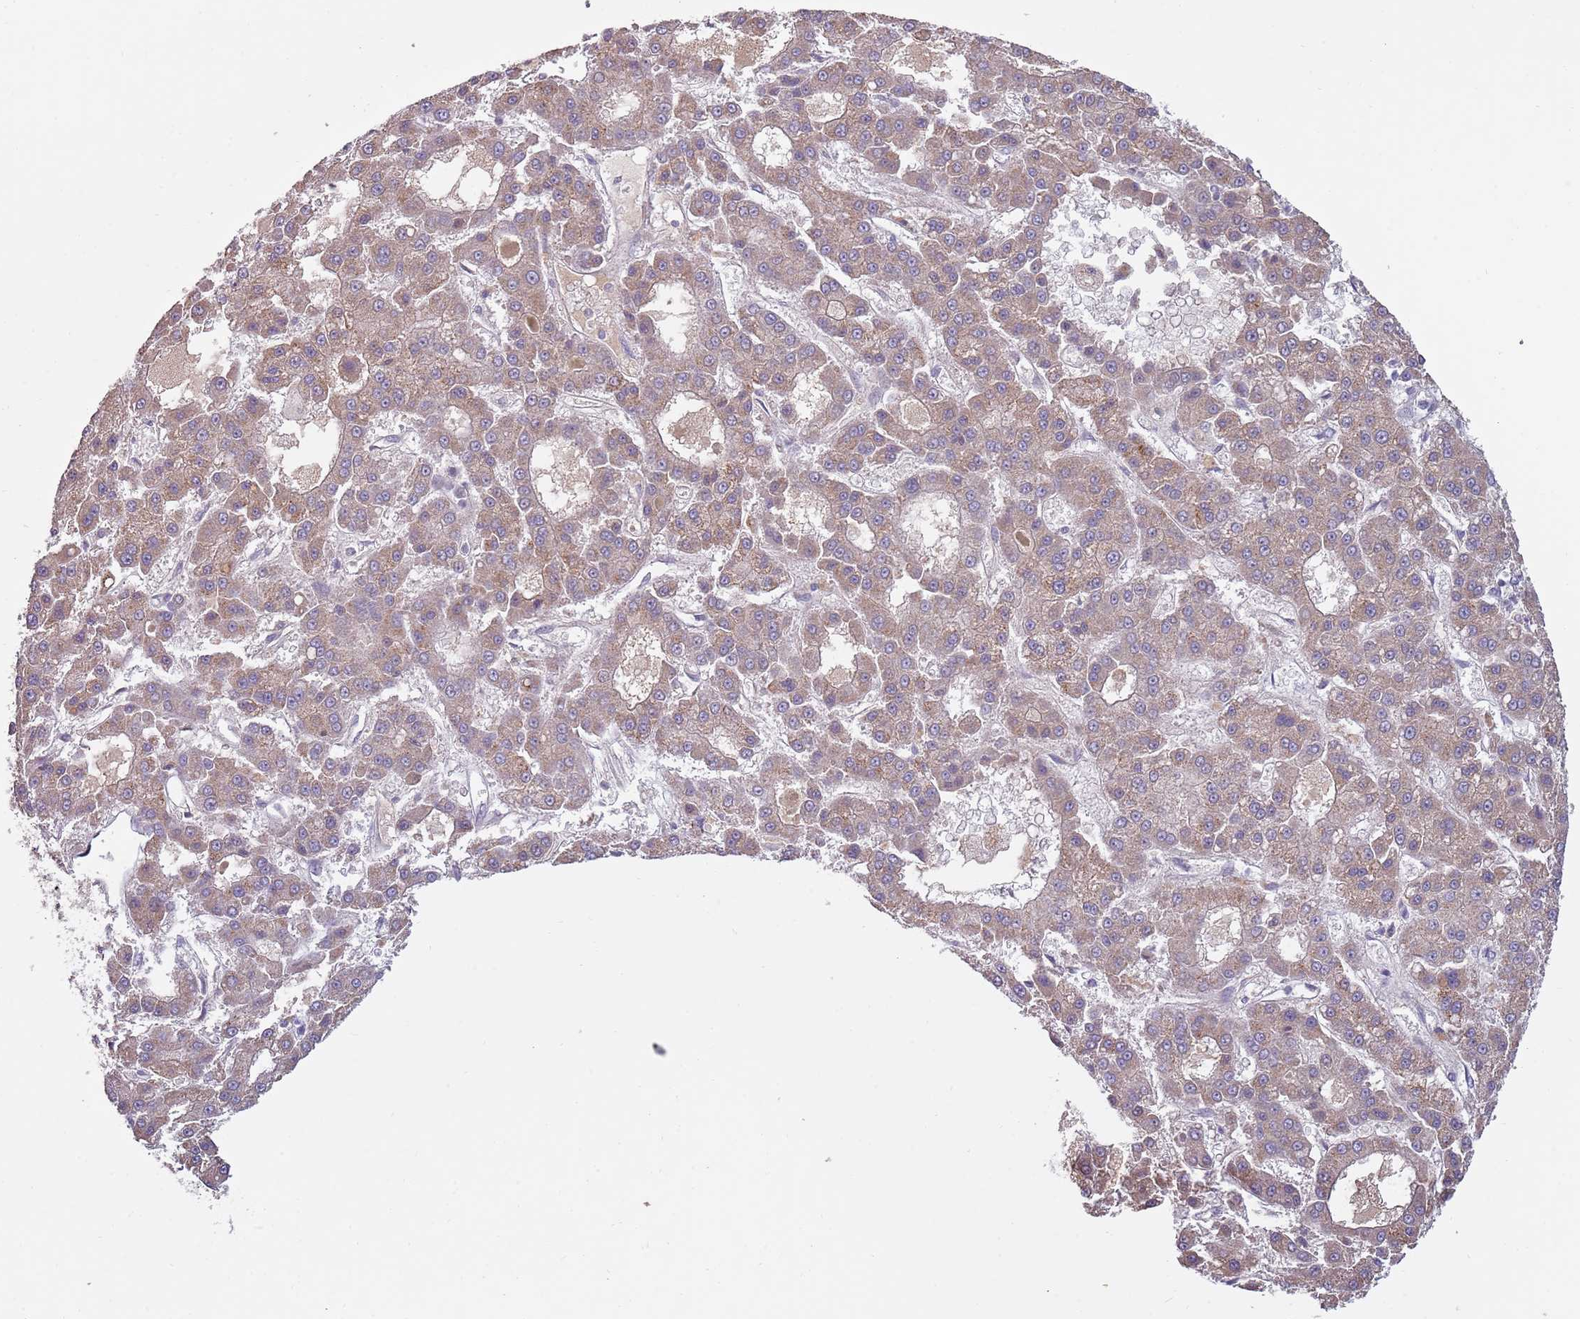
{"staining": {"intensity": "moderate", "quantity": ">75%", "location": "cytoplasmic/membranous"}, "tissue": "liver cancer", "cell_type": "Tumor cells", "image_type": "cancer", "snomed": [{"axis": "morphology", "description": "Carcinoma, Hepatocellular, NOS"}, {"axis": "topography", "description": "Liver"}], "caption": "Human hepatocellular carcinoma (liver) stained with a brown dye demonstrates moderate cytoplasmic/membranous positive staining in approximately >75% of tumor cells.", "gene": "SYS1", "patient": {"sex": "male", "age": 70}}